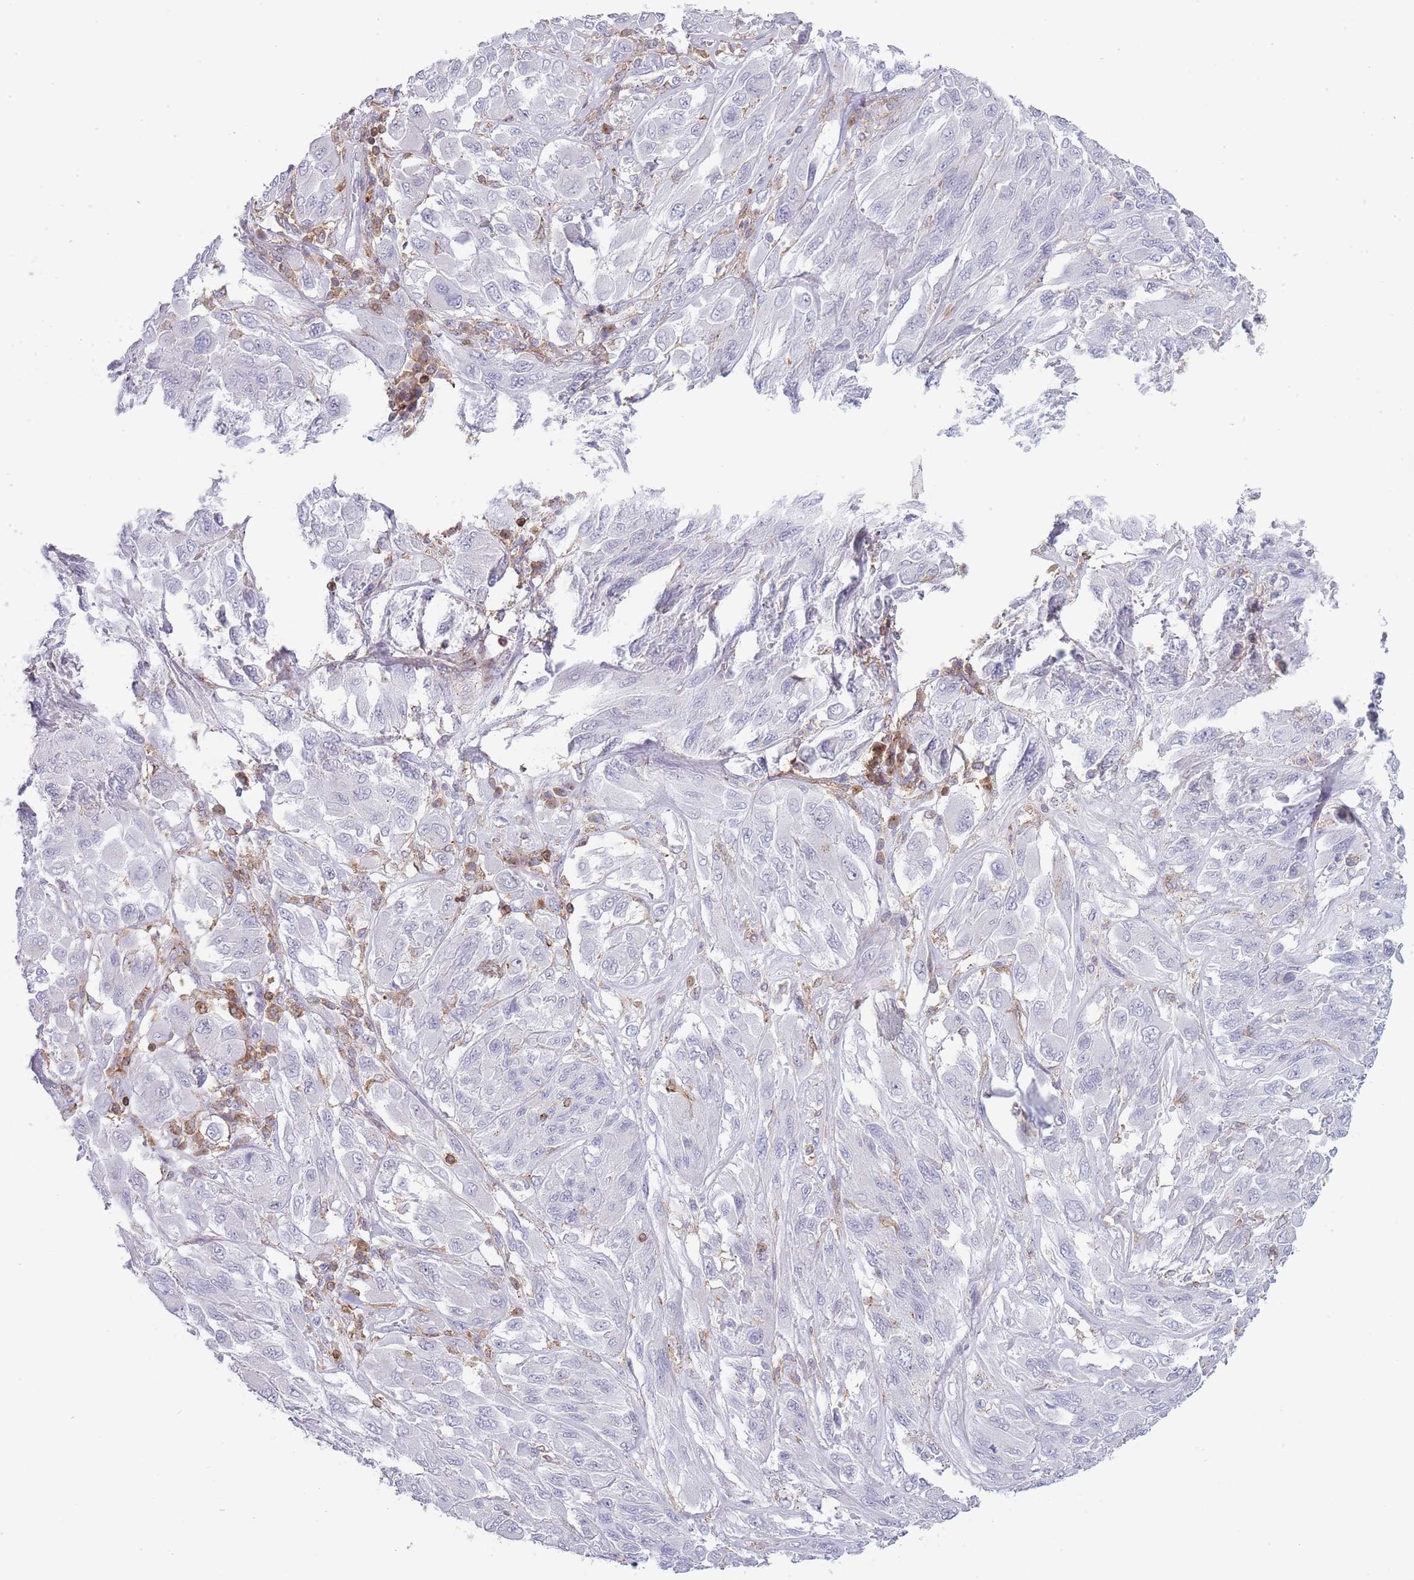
{"staining": {"intensity": "negative", "quantity": "none", "location": "none"}, "tissue": "melanoma", "cell_type": "Tumor cells", "image_type": "cancer", "snomed": [{"axis": "morphology", "description": "Malignant melanoma, NOS"}, {"axis": "topography", "description": "Skin"}], "caption": "IHC histopathology image of neoplastic tissue: malignant melanoma stained with DAB shows no significant protein expression in tumor cells.", "gene": "LPXN", "patient": {"sex": "female", "age": 91}}